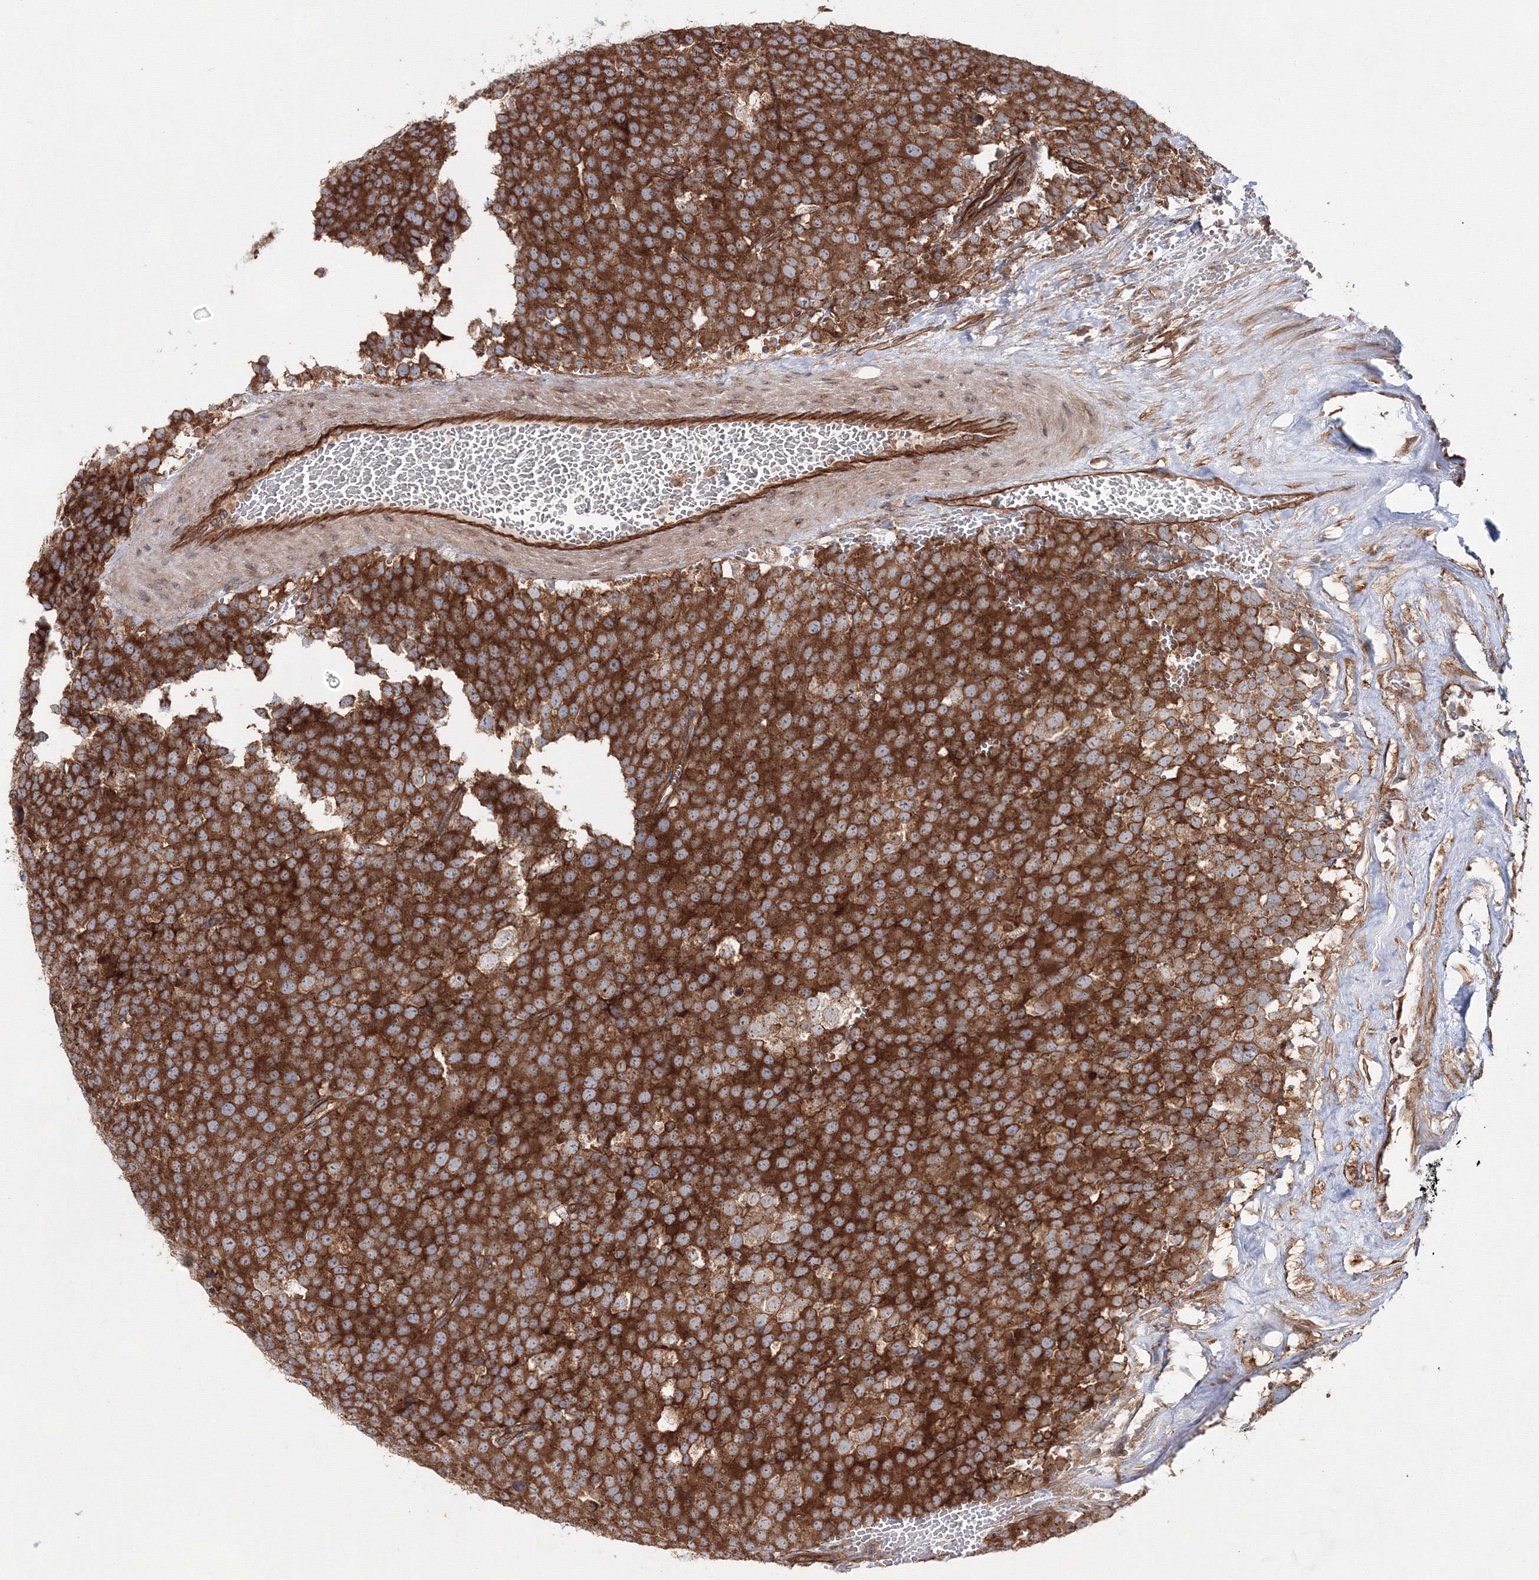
{"staining": {"intensity": "strong", "quantity": ">75%", "location": "cytoplasmic/membranous"}, "tissue": "testis cancer", "cell_type": "Tumor cells", "image_type": "cancer", "snomed": [{"axis": "morphology", "description": "Seminoma, NOS"}, {"axis": "topography", "description": "Testis"}], "caption": "Immunohistochemistry staining of testis seminoma, which exhibits high levels of strong cytoplasmic/membranous expression in approximately >75% of tumor cells indicating strong cytoplasmic/membranous protein expression. The staining was performed using DAB (brown) for protein detection and nuclei were counterstained in hematoxylin (blue).", "gene": "EXOC6", "patient": {"sex": "male", "age": 71}}